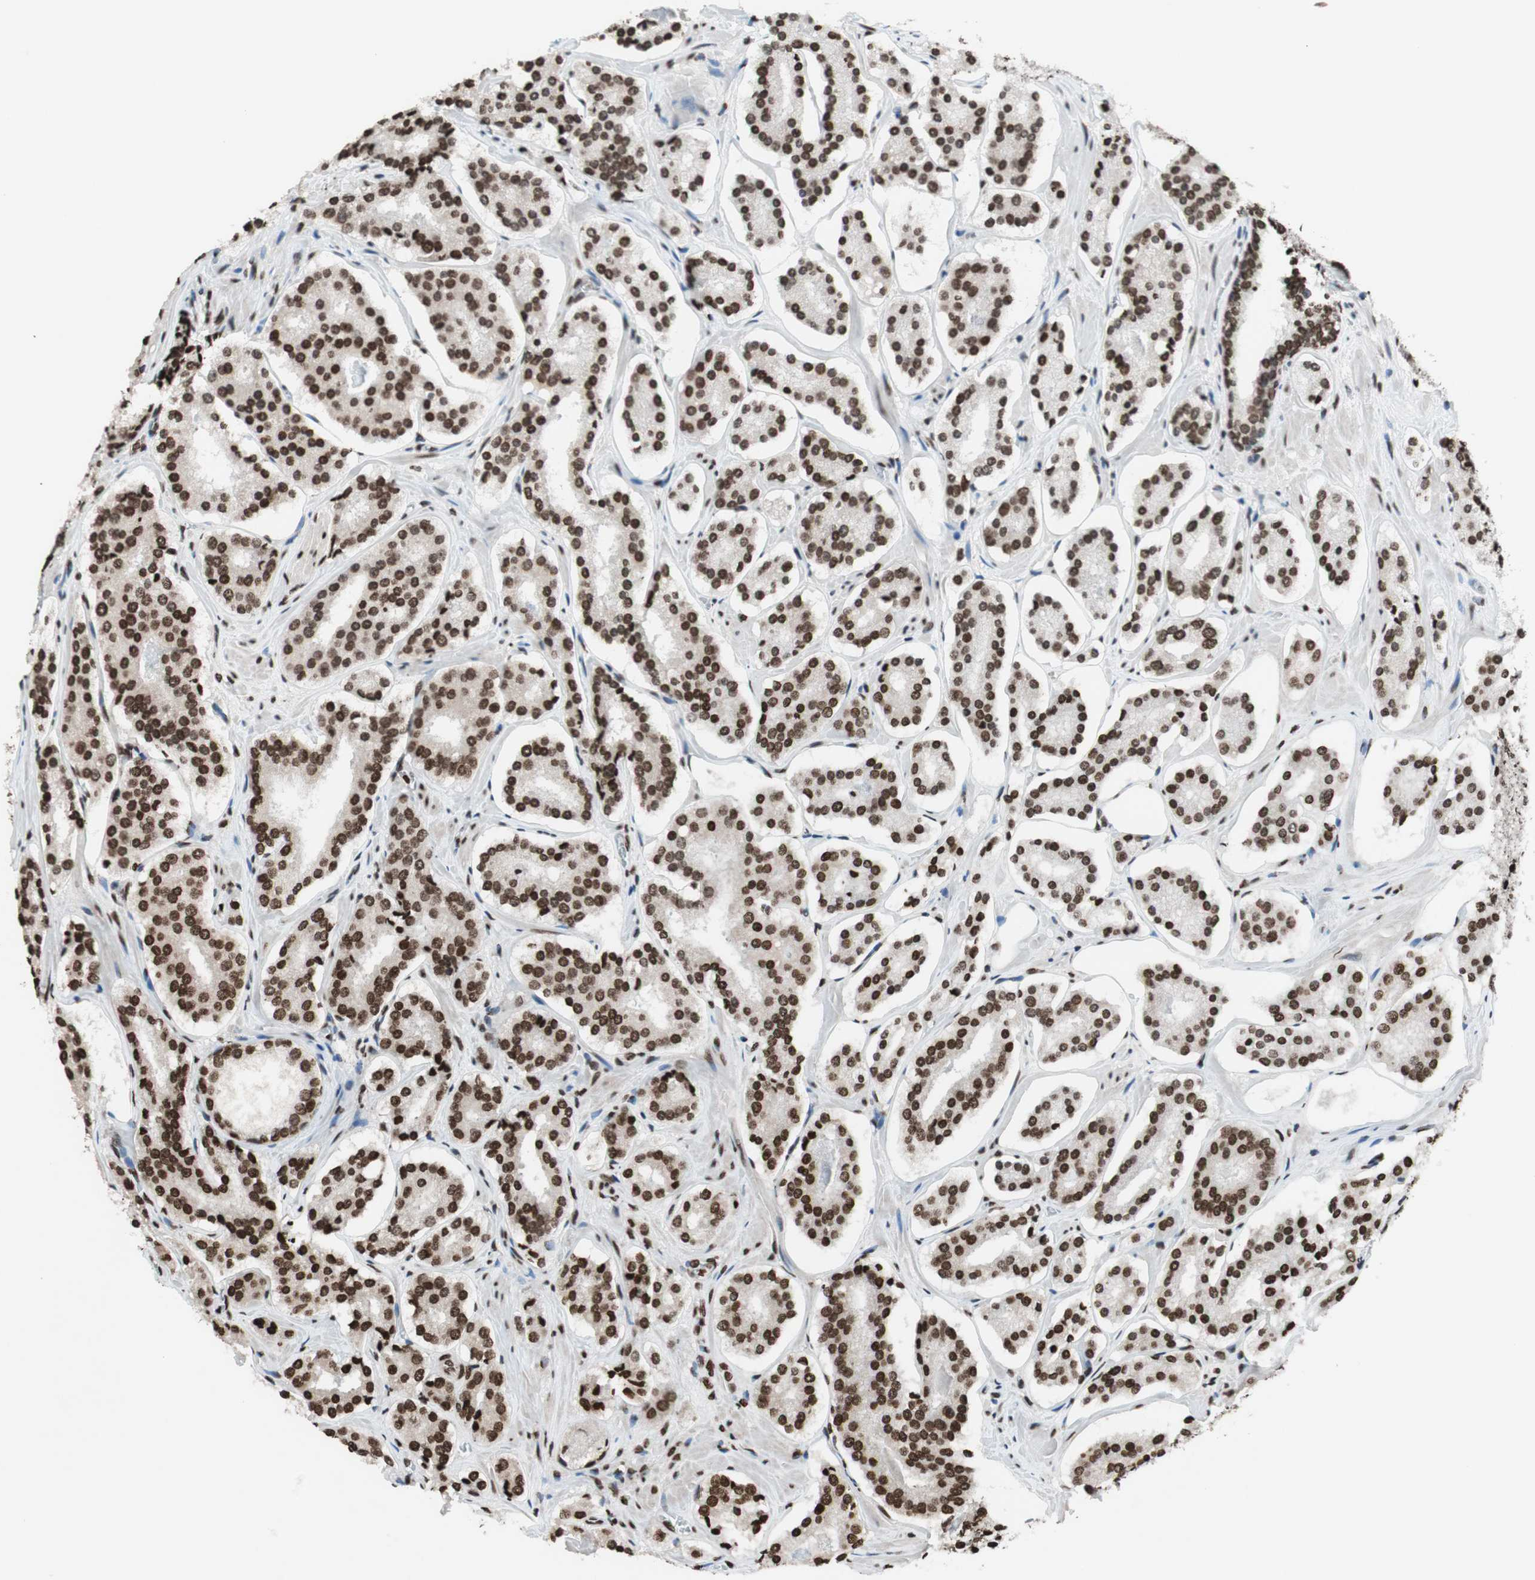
{"staining": {"intensity": "strong", "quantity": ">75%", "location": "nuclear"}, "tissue": "prostate cancer", "cell_type": "Tumor cells", "image_type": "cancer", "snomed": [{"axis": "morphology", "description": "Adenocarcinoma, High grade"}, {"axis": "topography", "description": "Prostate"}], "caption": "Prostate high-grade adenocarcinoma stained for a protein (brown) displays strong nuclear positive positivity in approximately >75% of tumor cells.", "gene": "NCOA3", "patient": {"sex": "male", "age": 60}}